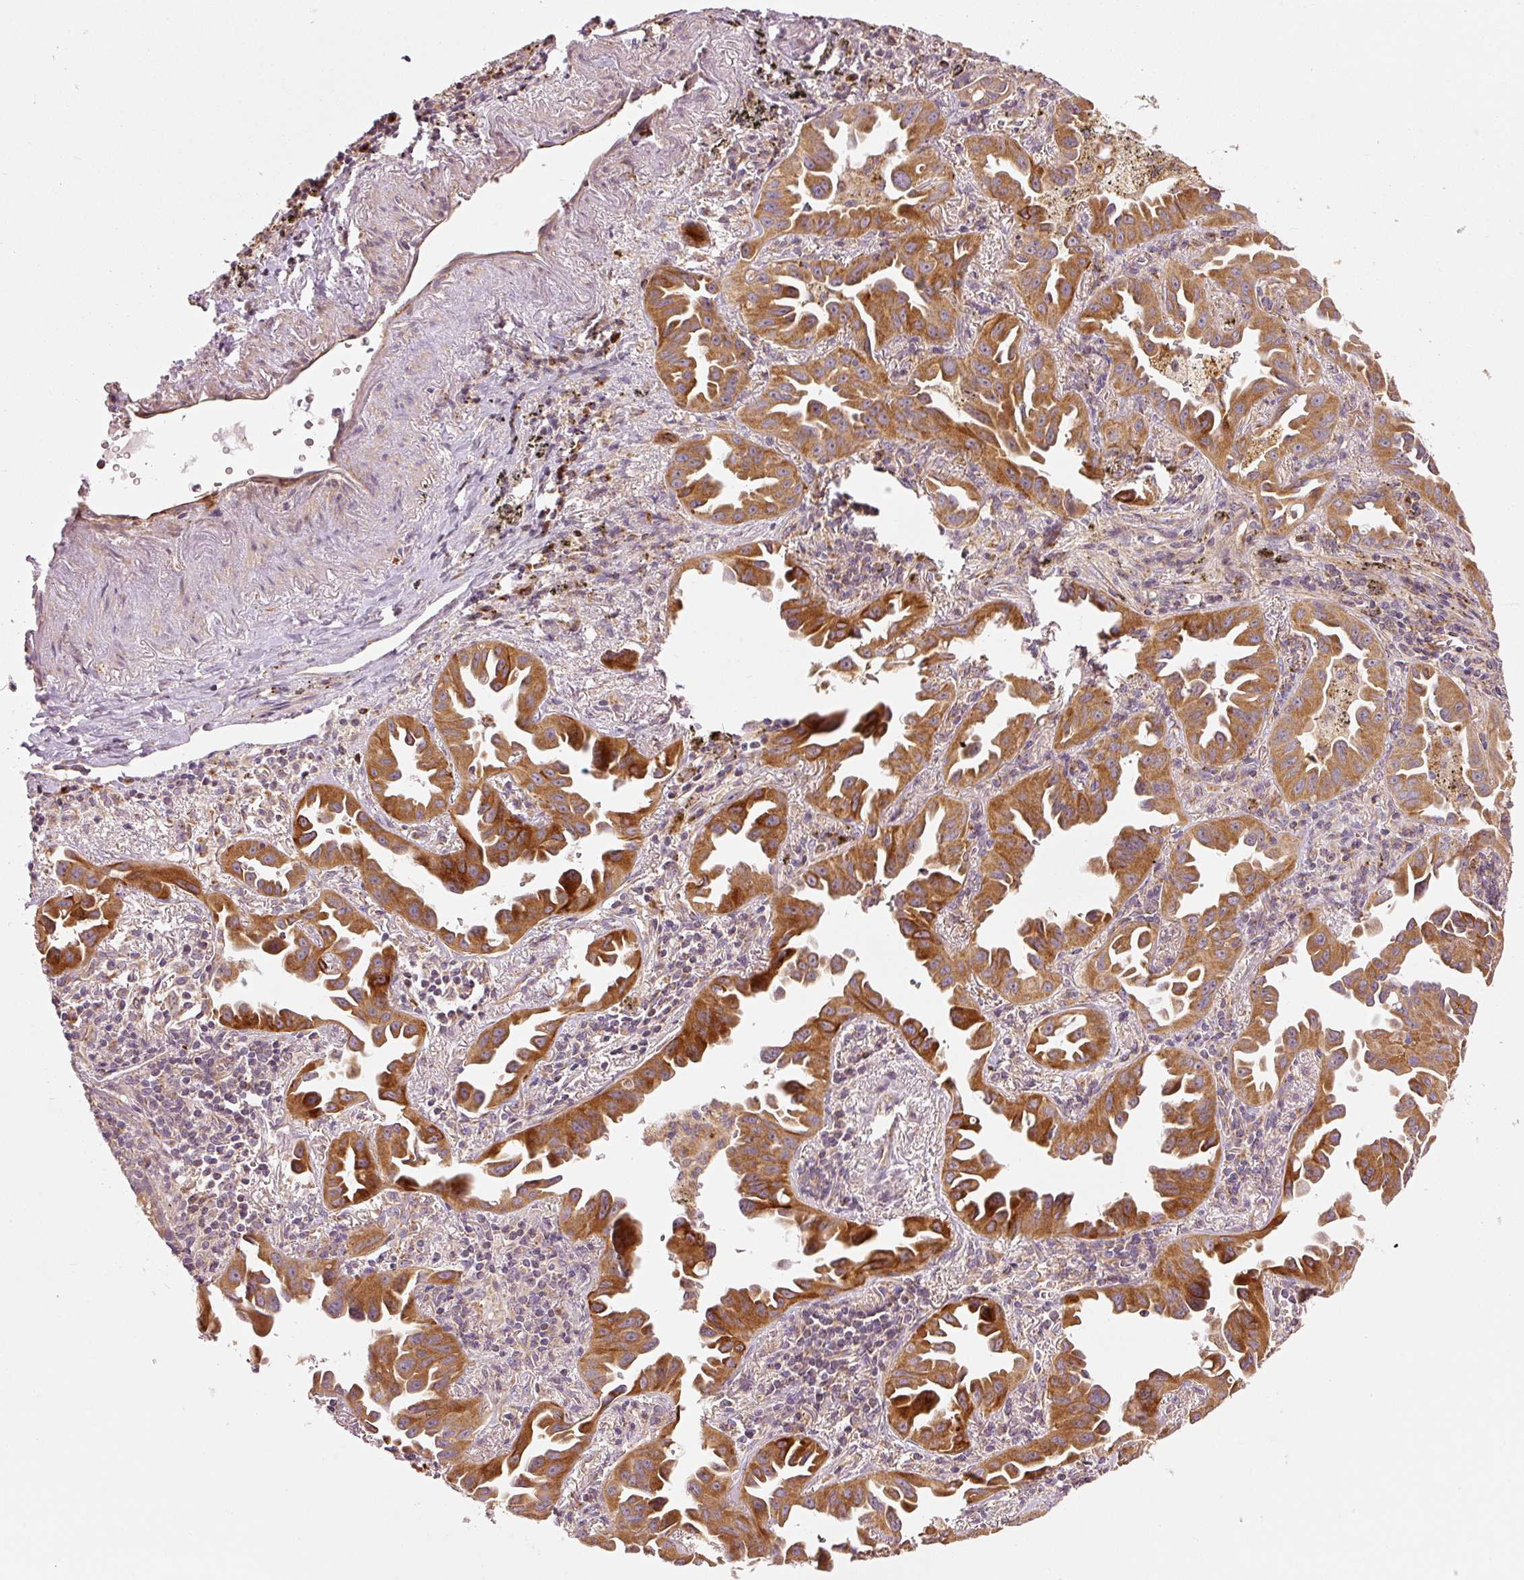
{"staining": {"intensity": "strong", "quantity": ">75%", "location": "cytoplasmic/membranous"}, "tissue": "lung cancer", "cell_type": "Tumor cells", "image_type": "cancer", "snomed": [{"axis": "morphology", "description": "Adenocarcinoma, NOS"}, {"axis": "topography", "description": "Lung"}], "caption": "Protein expression analysis of adenocarcinoma (lung) demonstrates strong cytoplasmic/membranous expression in approximately >75% of tumor cells.", "gene": "MTHFD1L", "patient": {"sex": "male", "age": 68}}